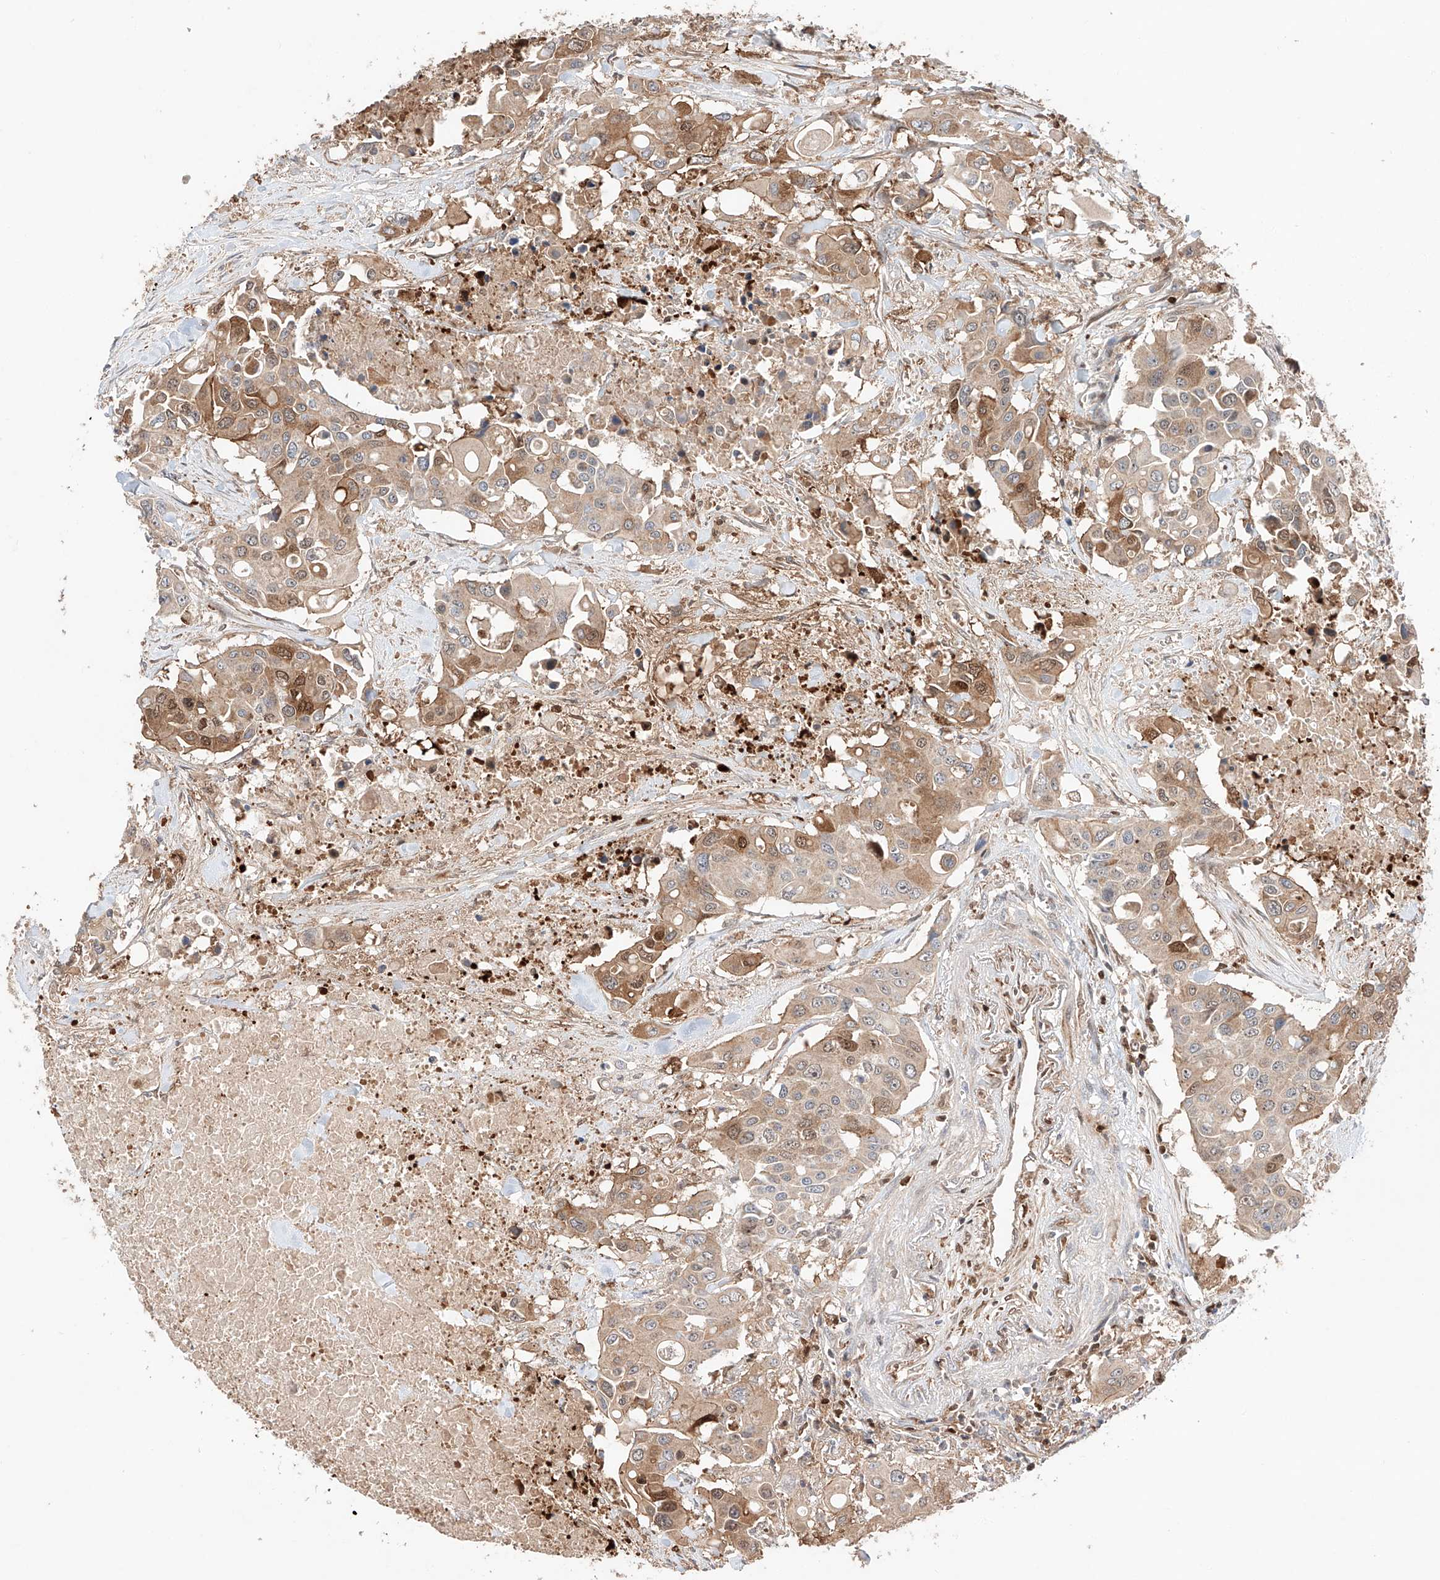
{"staining": {"intensity": "moderate", "quantity": ">75%", "location": "cytoplasmic/membranous,nuclear"}, "tissue": "colorectal cancer", "cell_type": "Tumor cells", "image_type": "cancer", "snomed": [{"axis": "morphology", "description": "Adenocarcinoma, NOS"}, {"axis": "topography", "description": "Colon"}], "caption": "Colorectal cancer (adenocarcinoma) stained with DAB (3,3'-diaminobenzidine) immunohistochemistry (IHC) demonstrates medium levels of moderate cytoplasmic/membranous and nuclear staining in approximately >75% of tumor cells. (DAB (3,3'-diaminobenzidine) IHC, brown staining for protein, blue staining for nuclei).", "gene": "IGSF22", "patient": {"sex": "male", "age": 77}}